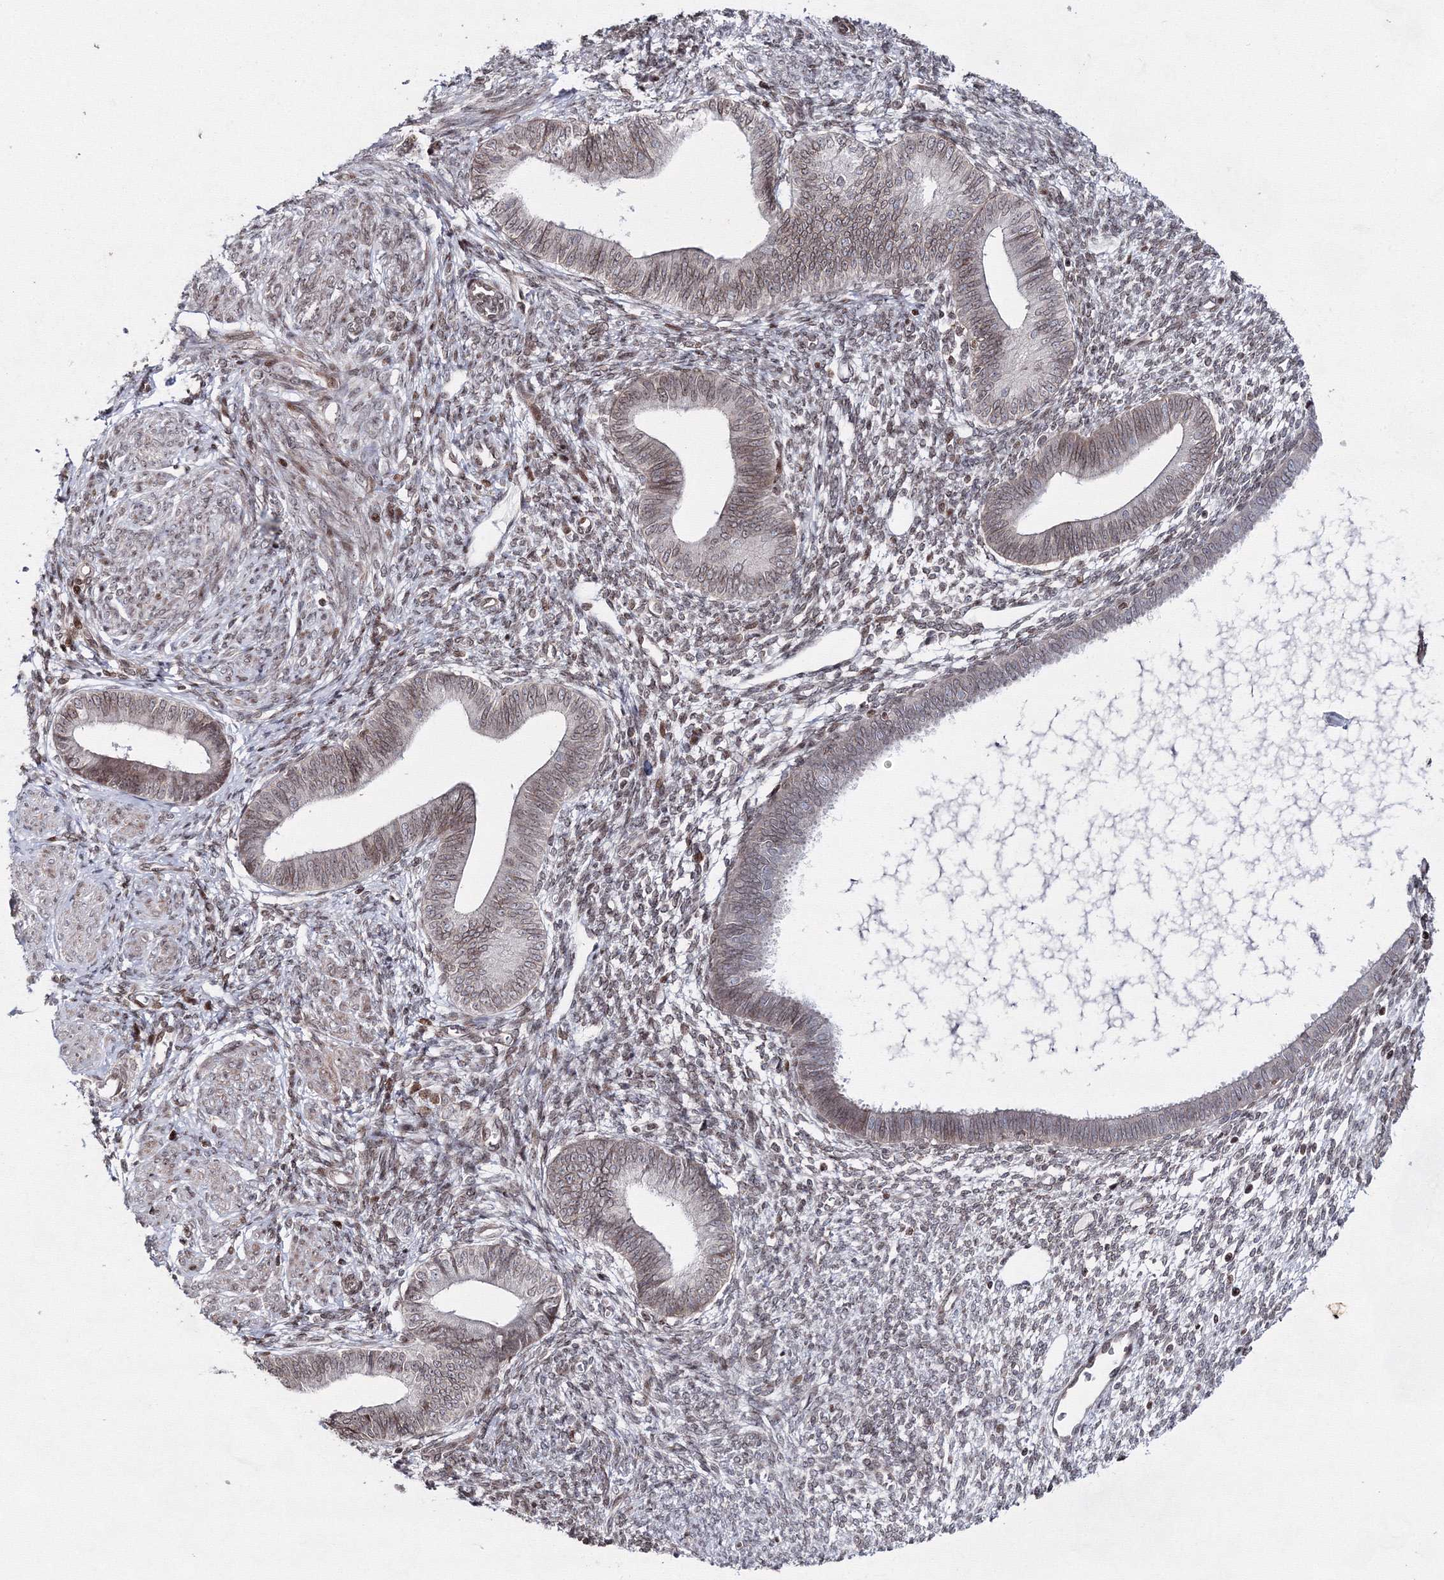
{"staining": {"intensity": "weak", "quantity": "25%-75%", "location": "nuclear"}, "tissue": "endometrium", "cell_type": "Cells in endometrial stroma", "image_type": "normal", "snomed": [{"axis": "morphology", "description": "Normal tissue, NOS"}, {"axis": "topography", "description": "Endometrium"}], "caption": "Normal endometrium displays weak nuclear expression in about 25%-75% of cells in endometrial stroma.", "gene": "SMIM29", "patient": {"sex": "female", "age": 46}}